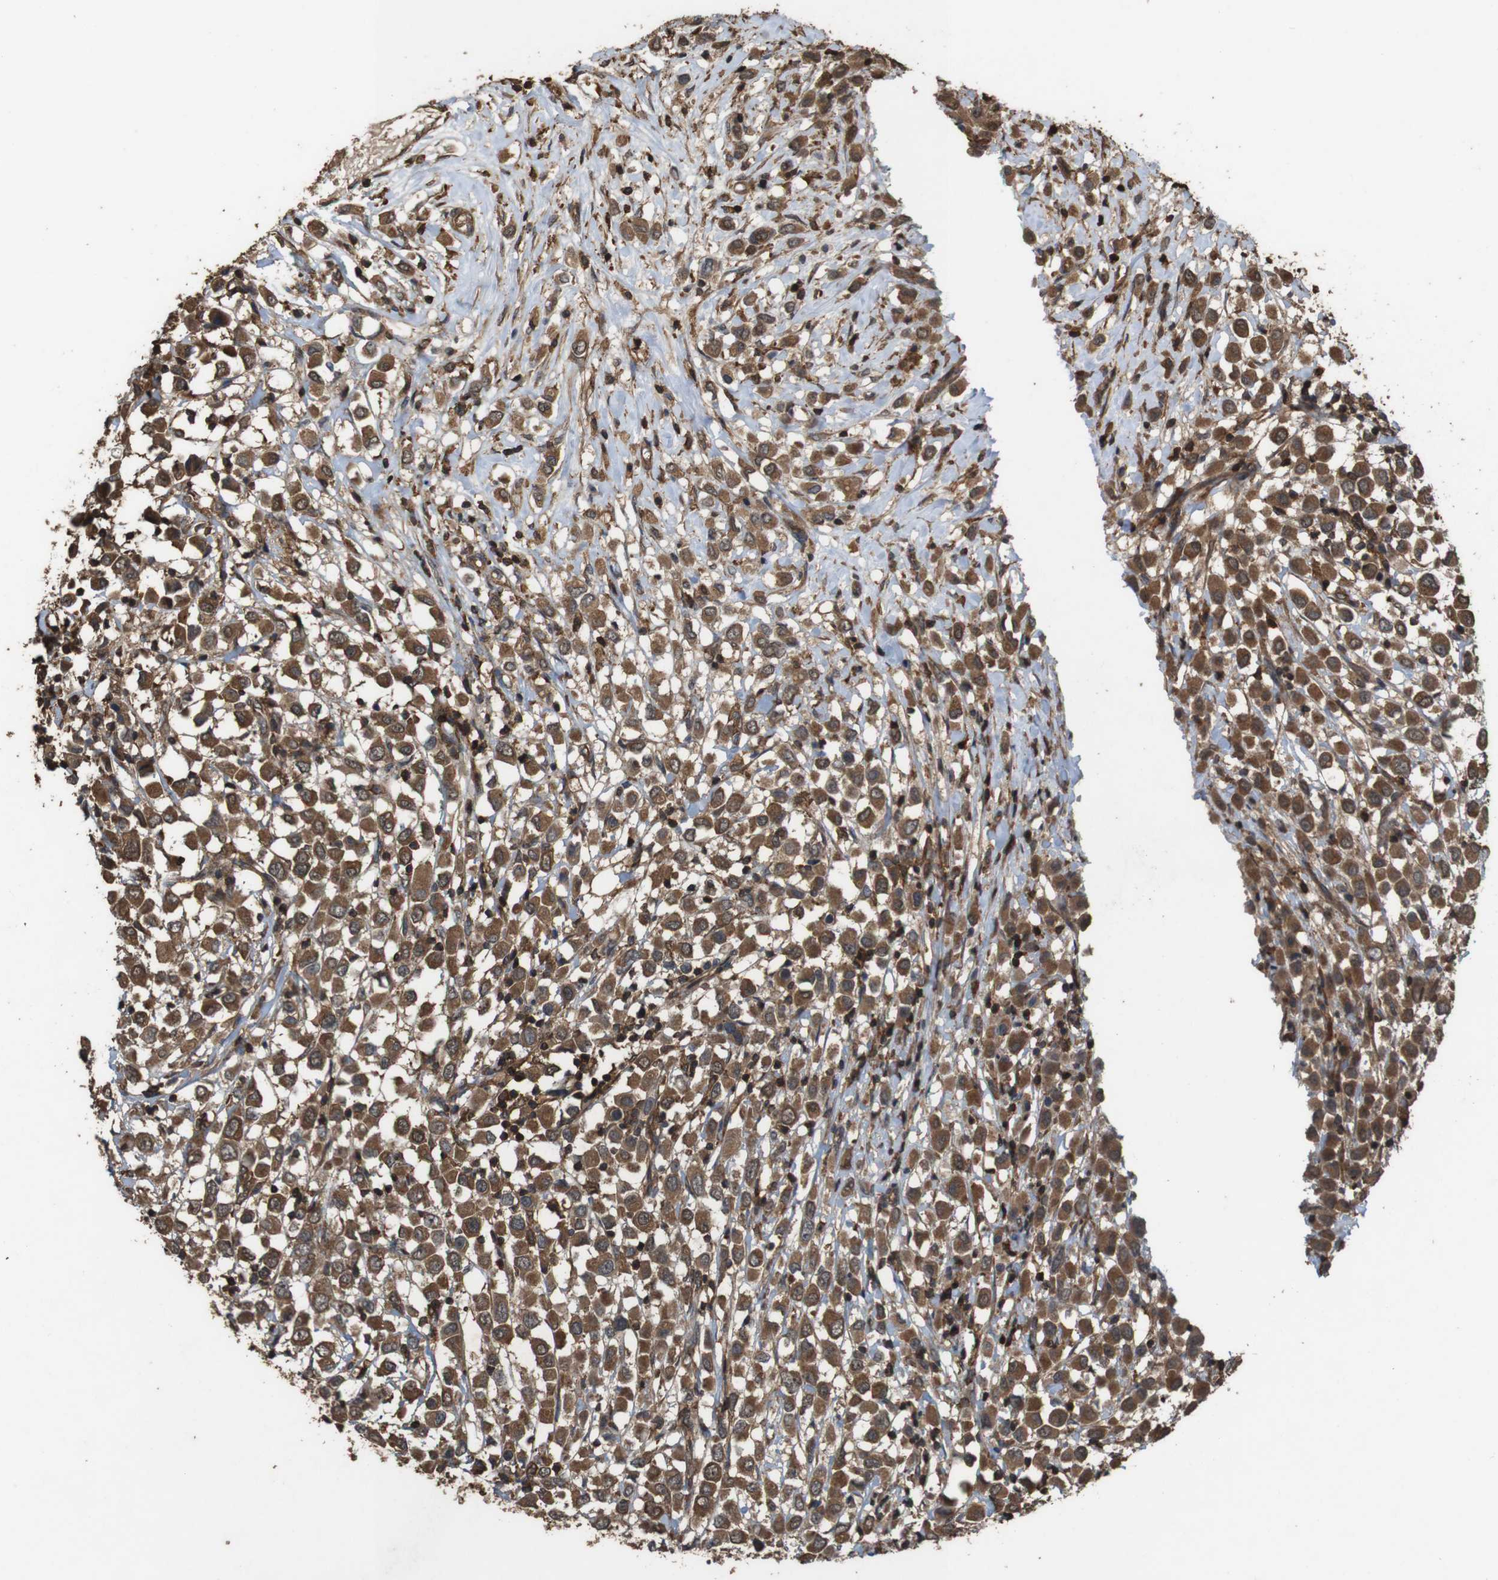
{"staining": {"intensity": "strong", "quantity": ">75%", "location": "cytoplasmic/membranous"}, "tissue": "breast cancer", "cell_type": "Tumor cells", "image_type": "cancer", "snomed": [{"axis": "morphology", "description": "Duct carcinoma"}, {"axis": "topography", "description": "Breast"}], "caption": "Infiltrating ductal carcinoma (breast) stained with a protein marker exhibits strong staining in tumor cells.", "gene": "BAG4", "patient": {"sex": "female", "age": 61}}